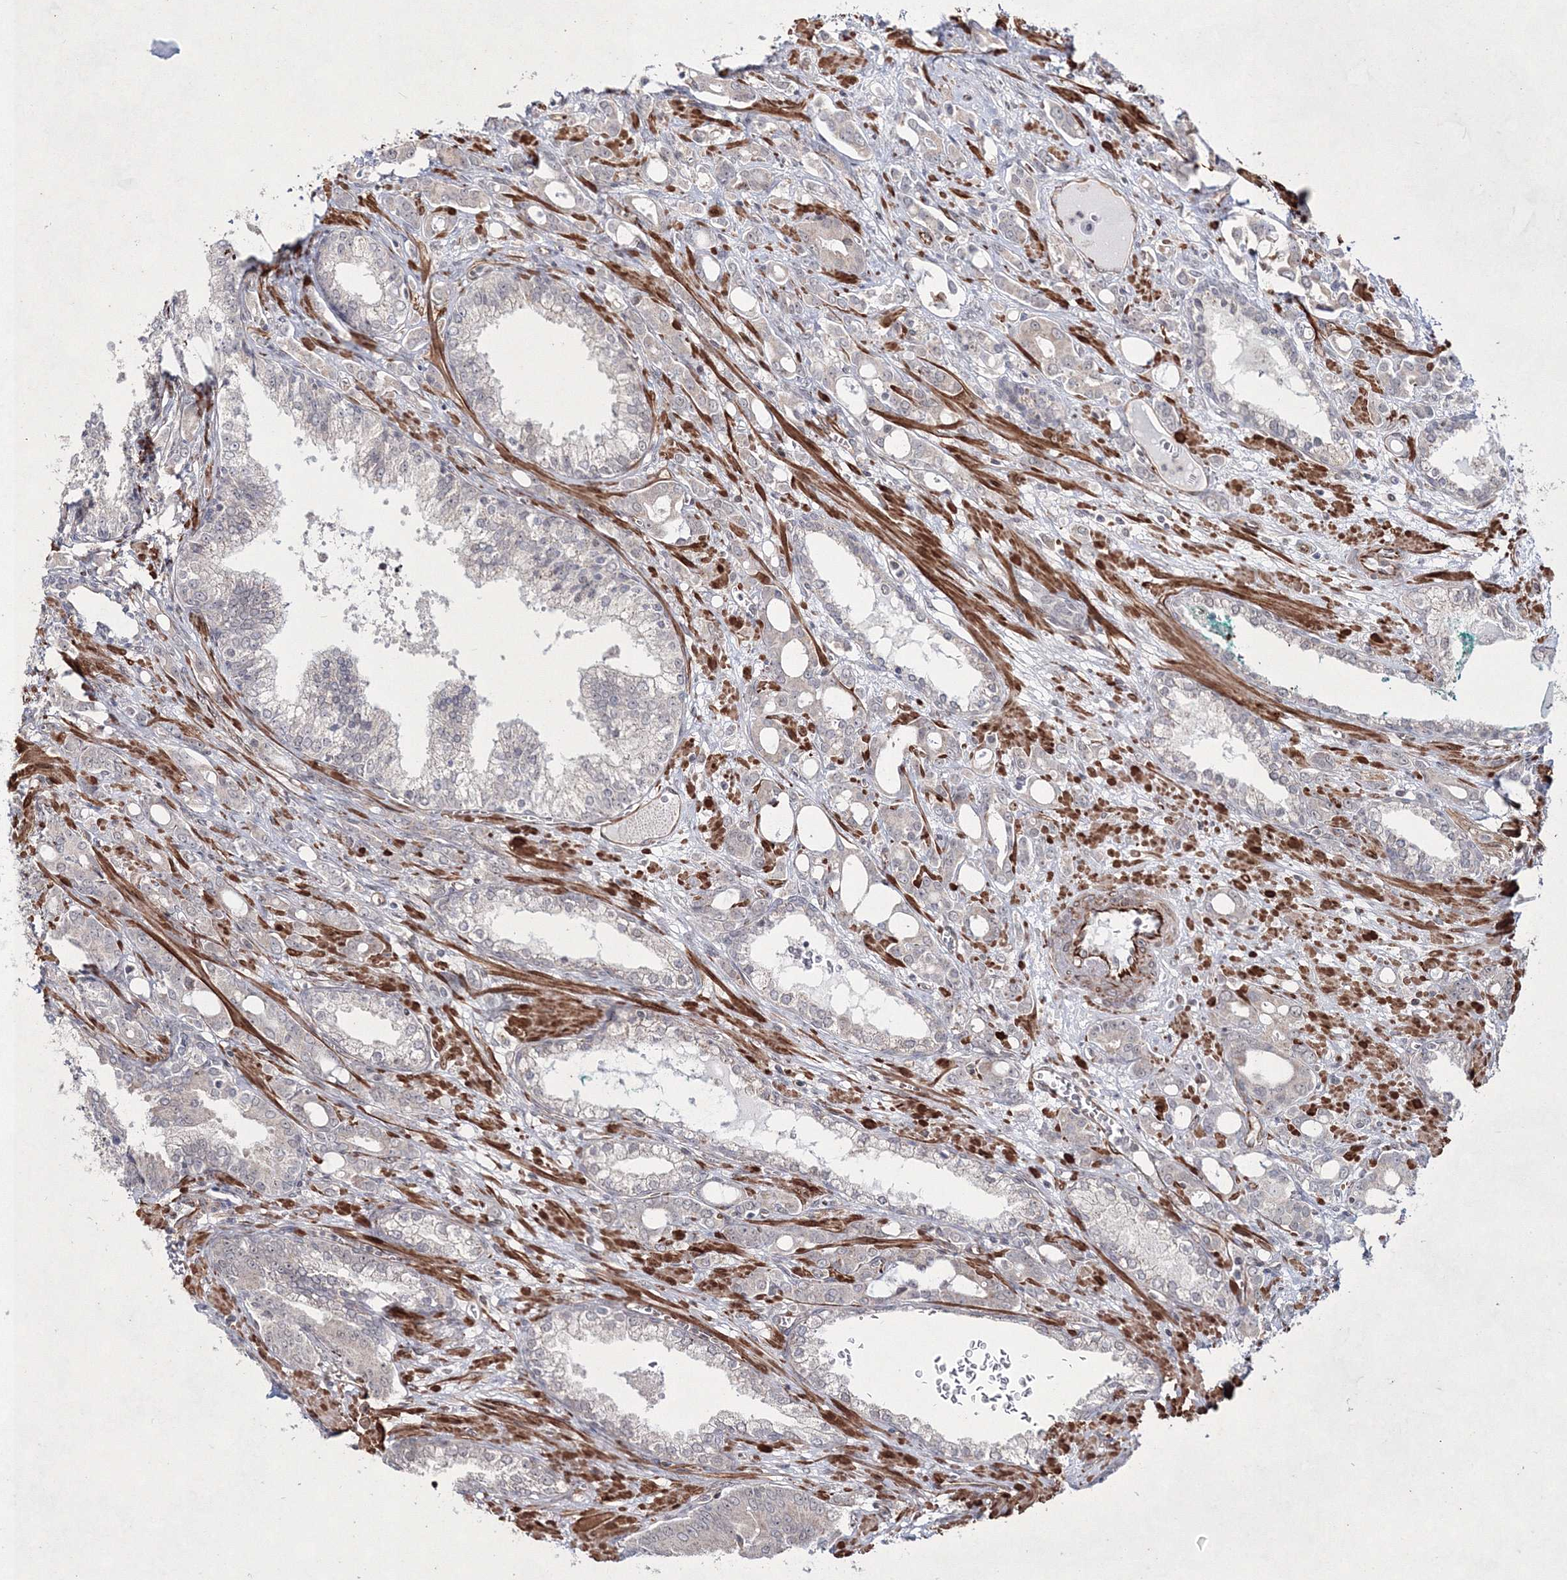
{"staining": {"intensity": "negative", "quantity": "none", "location": "none"}, "tissue": "prostate cancer", "cell_type": "Tumor cells", "image_type": "cancer", "snomed": [{"axis": "morphology", "description": "Adenocarcinoma, High grade"}, {"axis": "topography", "description": "Prostate"}], "caption": "A photomicrograph of human prostate cancer (high-grade adenocarcinoma) is negative for staining in tumor cells.", "gene": "SNIP1", "patient": {"sex": "male", "age": 72}}